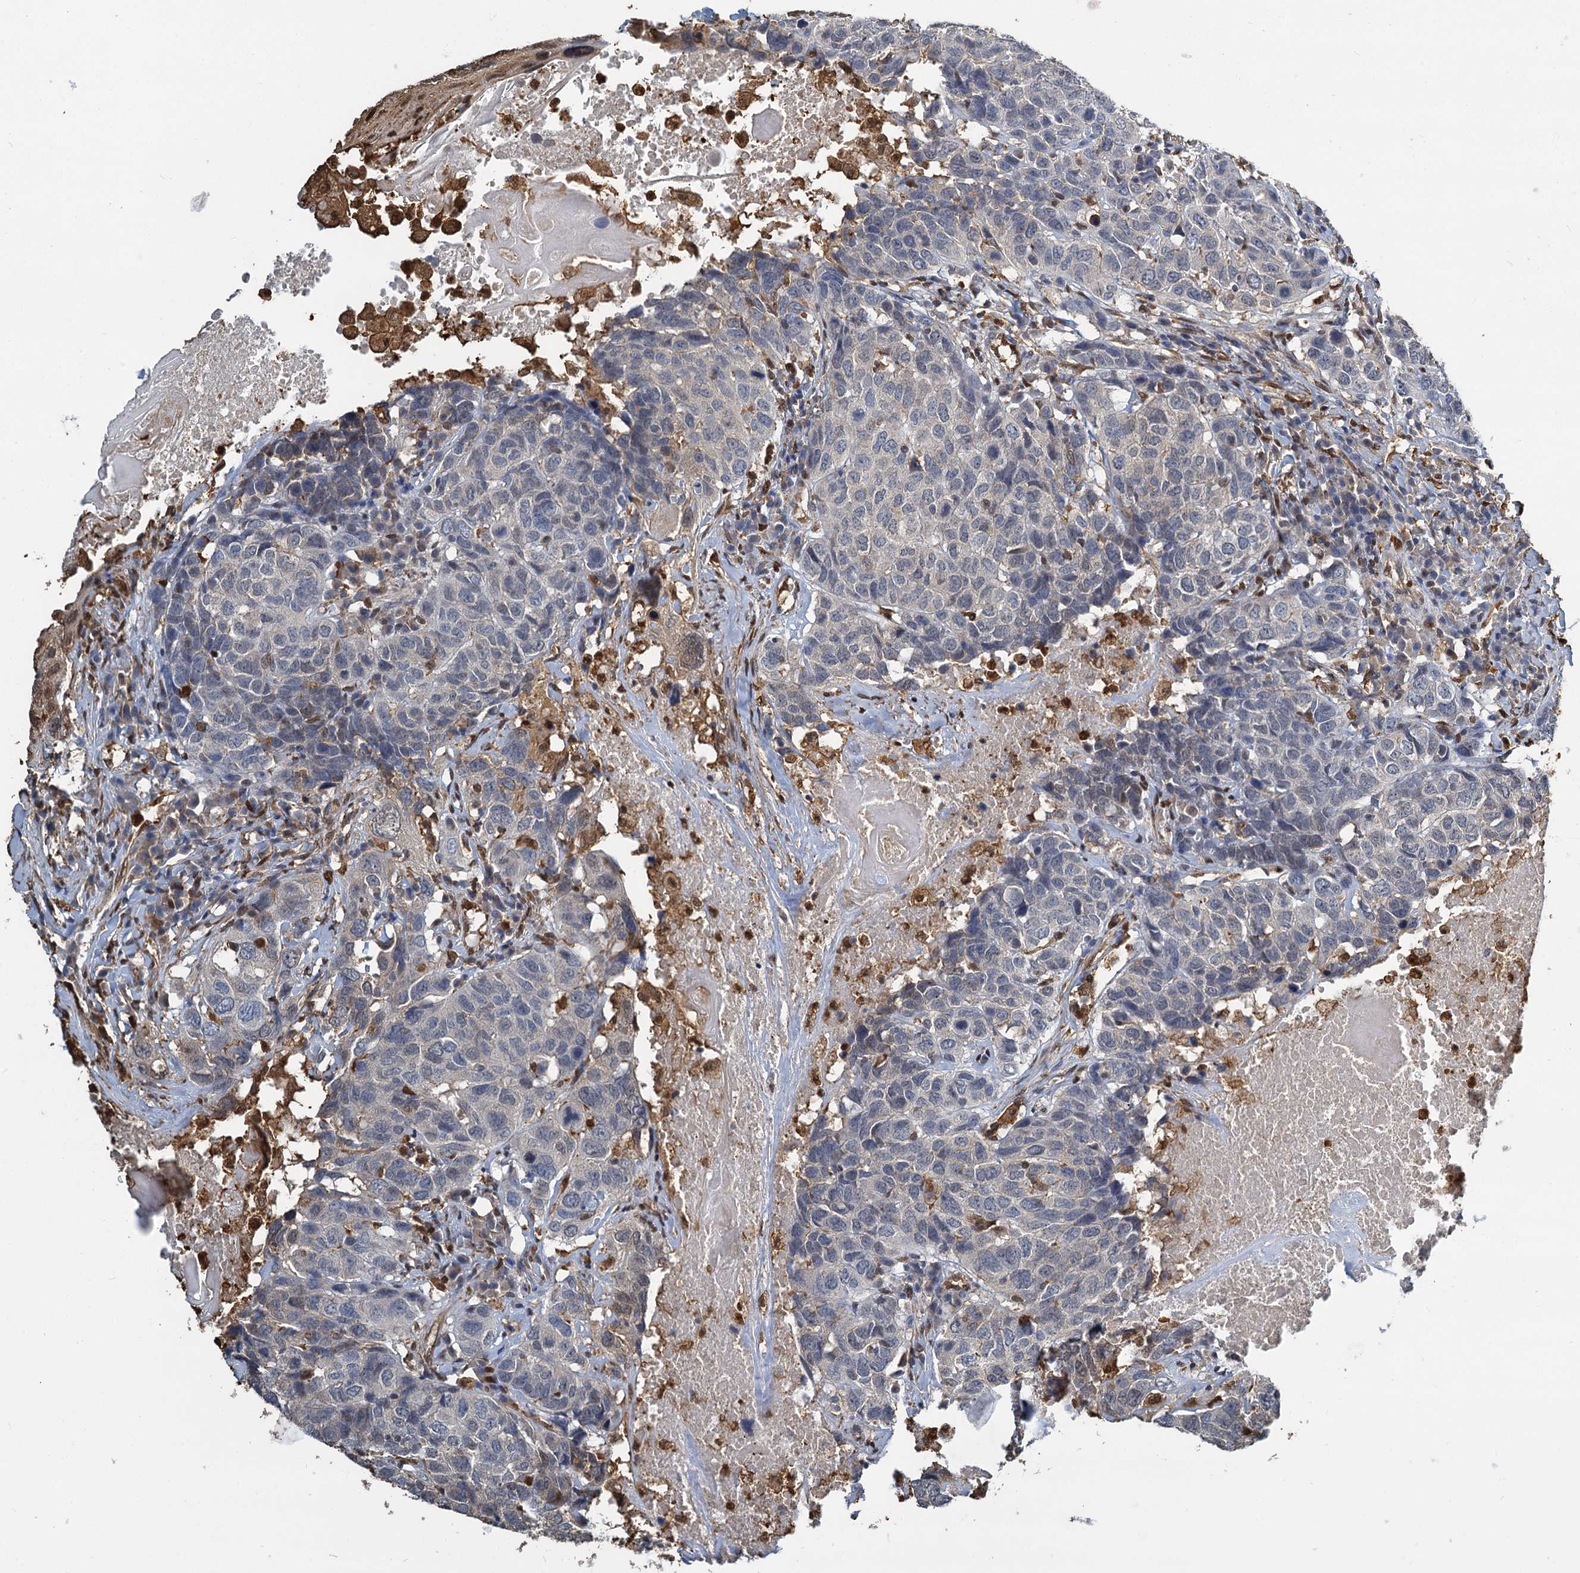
{"staining": {"intensity": "negative", "quantity": "none", "location": "none"}, "tissue": "head and neck cancer", "cell_type": "Tumor cells", "image_type": "cancer", "snomed": [{"axis": "morphology", "description": "Squamous cell carcinoma, NOS"}, {"axis": "topography", "description": "Head-Neck"}], "caption": "A high-resolution image shows IHC staining of squamous cell carcinoma (head and neck), which exhibits no significant positivity in tumor cells.", "gene": "S100A6", "patient": {"sex": "male", "age": 66}}